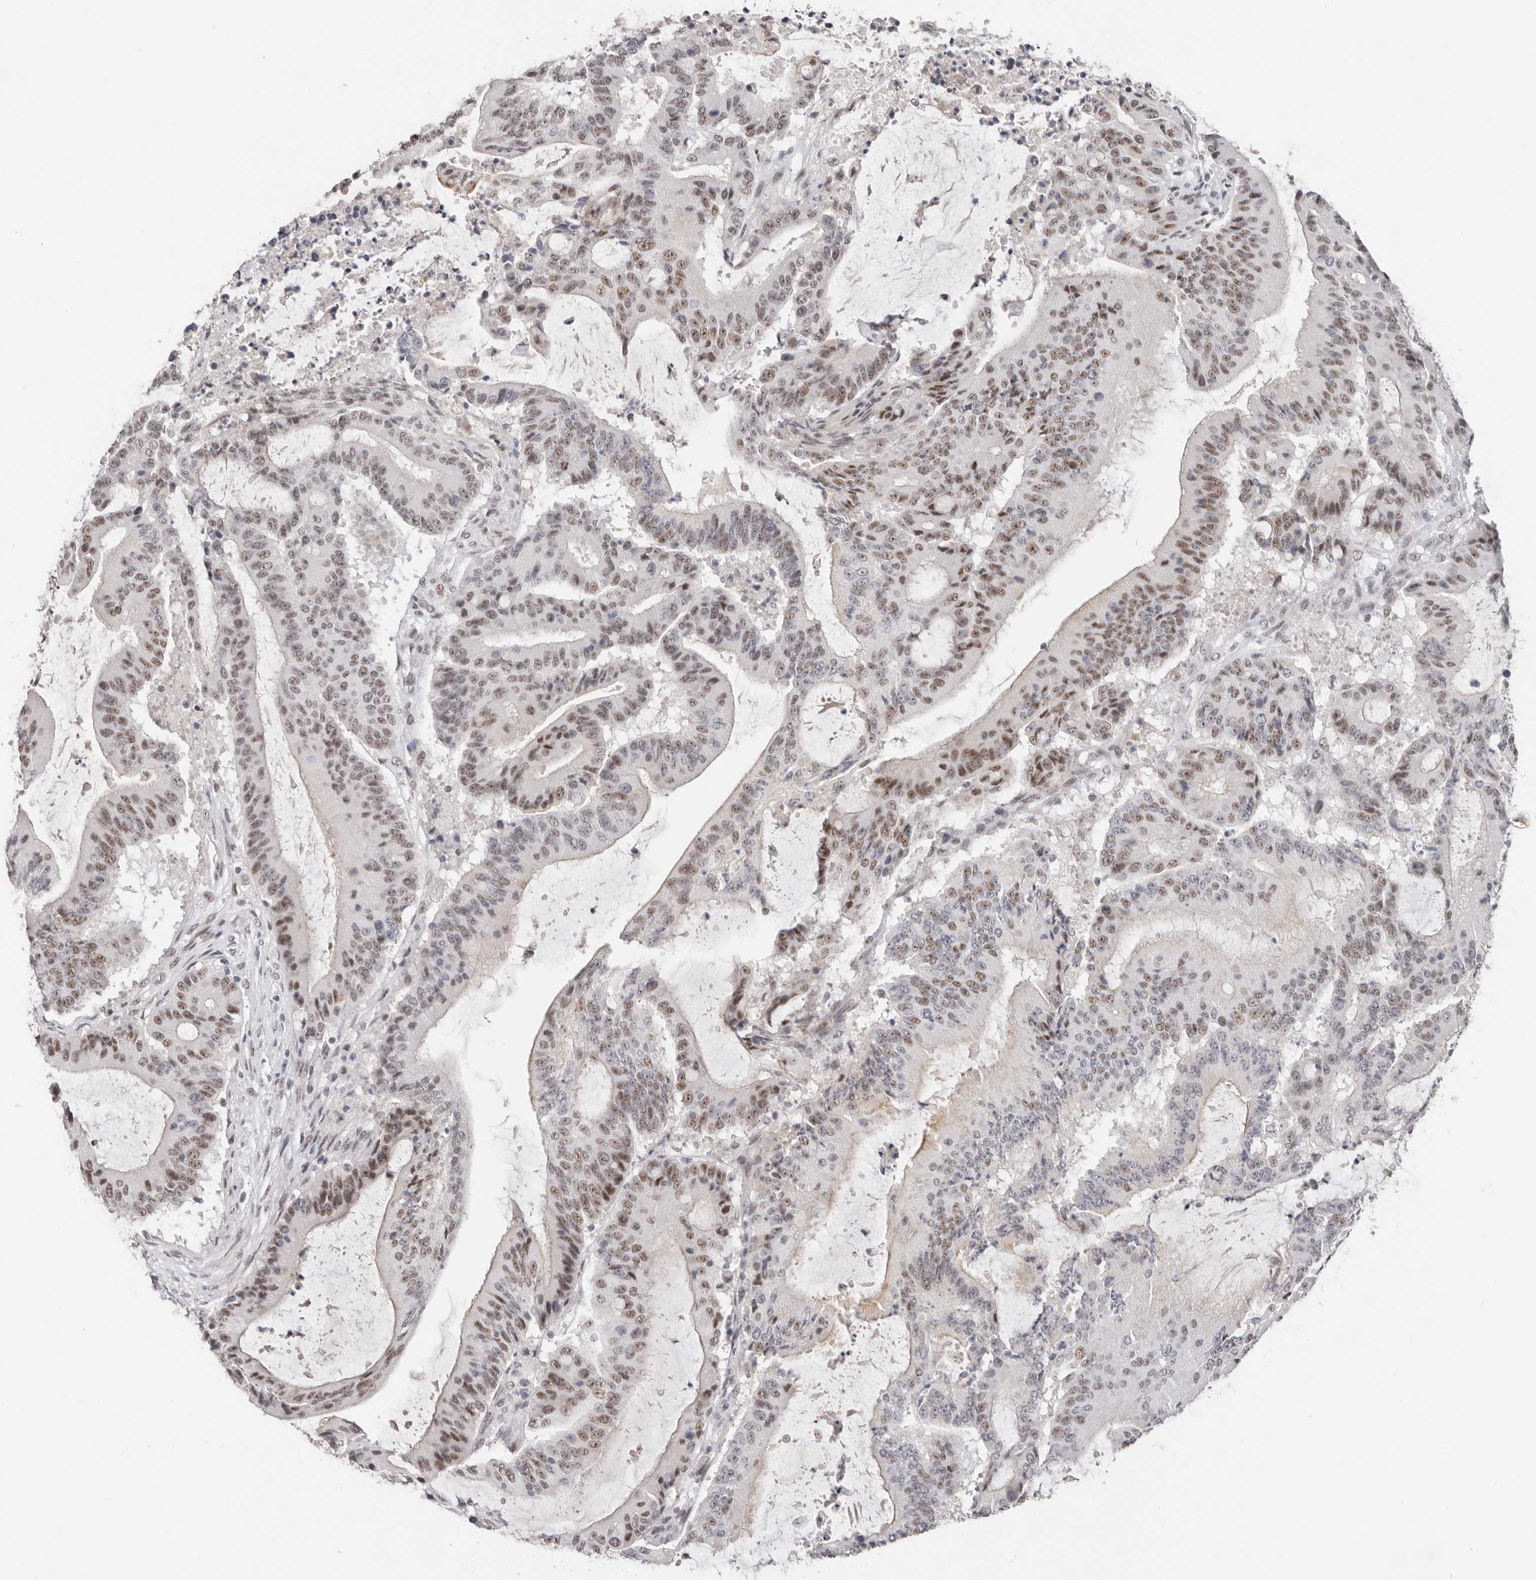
{"staining": {"intensity": "moderate", "quantity": ">75%", "location": "nuclear"}, "tissue": "liver cancer", "cell_type": "Tumor cells", "image_type": "cancer", "snomed": [{"axis": "morphology", "description": "Normal tissue, NOS"}, {"axis": "morphology", "description": "Cholangiocarcinoma"}, {"axis": "topography", "description": "Liver"}, {"axis": "topography", "description": "Peripheral nerve tissue"}], "caption": "Immunohistochemical staining of human liver cholangiocarcinoma shows medium levels of moderate nuclear protein positivity in about >75% of tumor cells. (DAB (3,3'-diaminobenzidine) IHC, brown staining for protein, blue staining for nuclei).", "gene": "LARP7", "patient": {"sex": "female", "age": 73}}